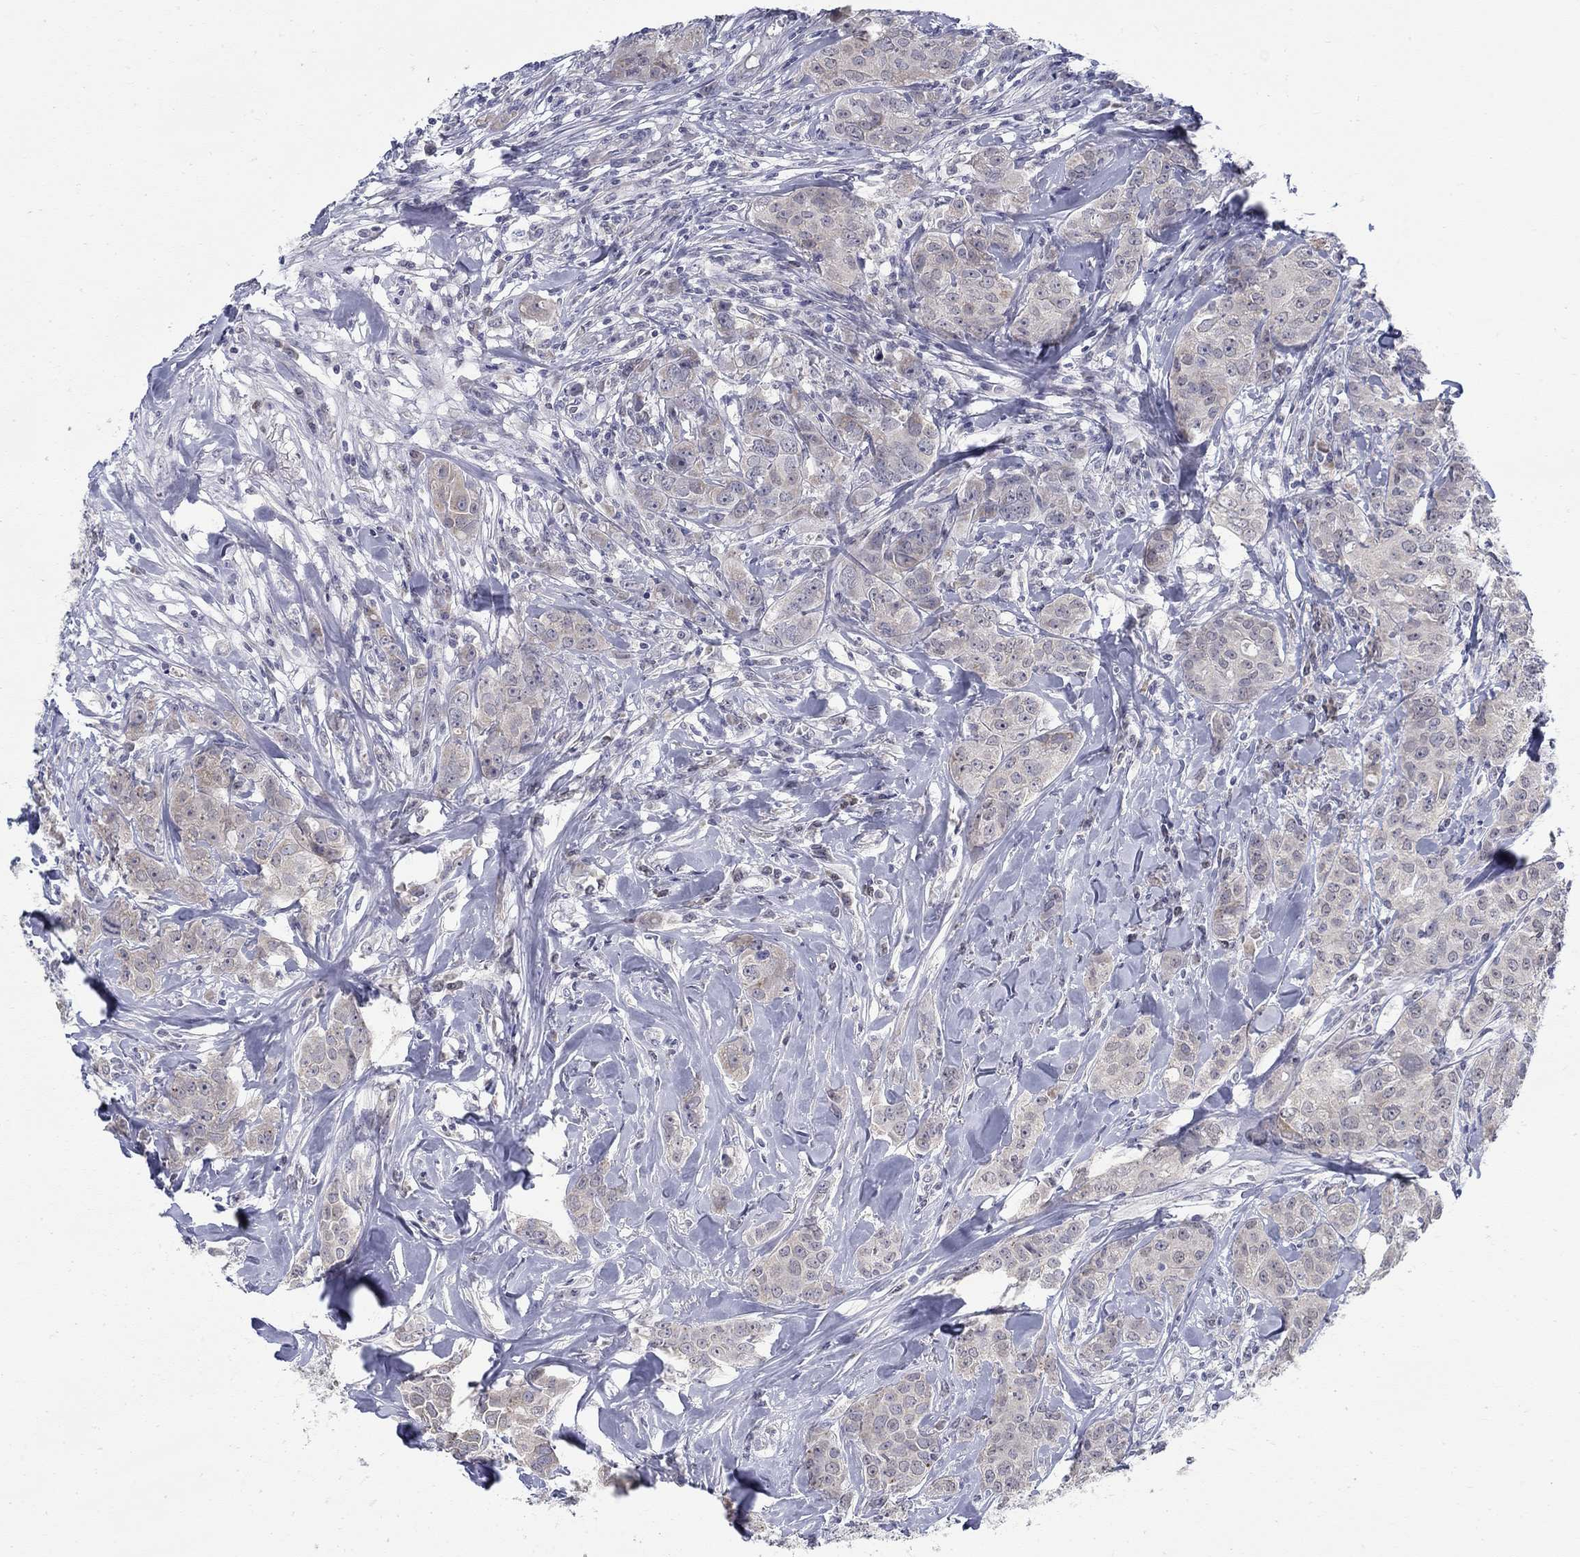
{"staining": {"intensity": "negative", "quantity": "none", "location": "none"}, "tissue": "breast cancer", "cell_type": "Tumor cells", "image_type": "cancer", "snomed": [{"axis": "morphology", "description": "Duct carcinoma"}, {"axis": "topography", "description": "Breast"}], "caption": "DAB immunohistochemical staining of human breast cancer exhibits no significant positivity in tumor cells.", "gene": "ABCA4", "patient": {"sex": "female", "age": 43}}